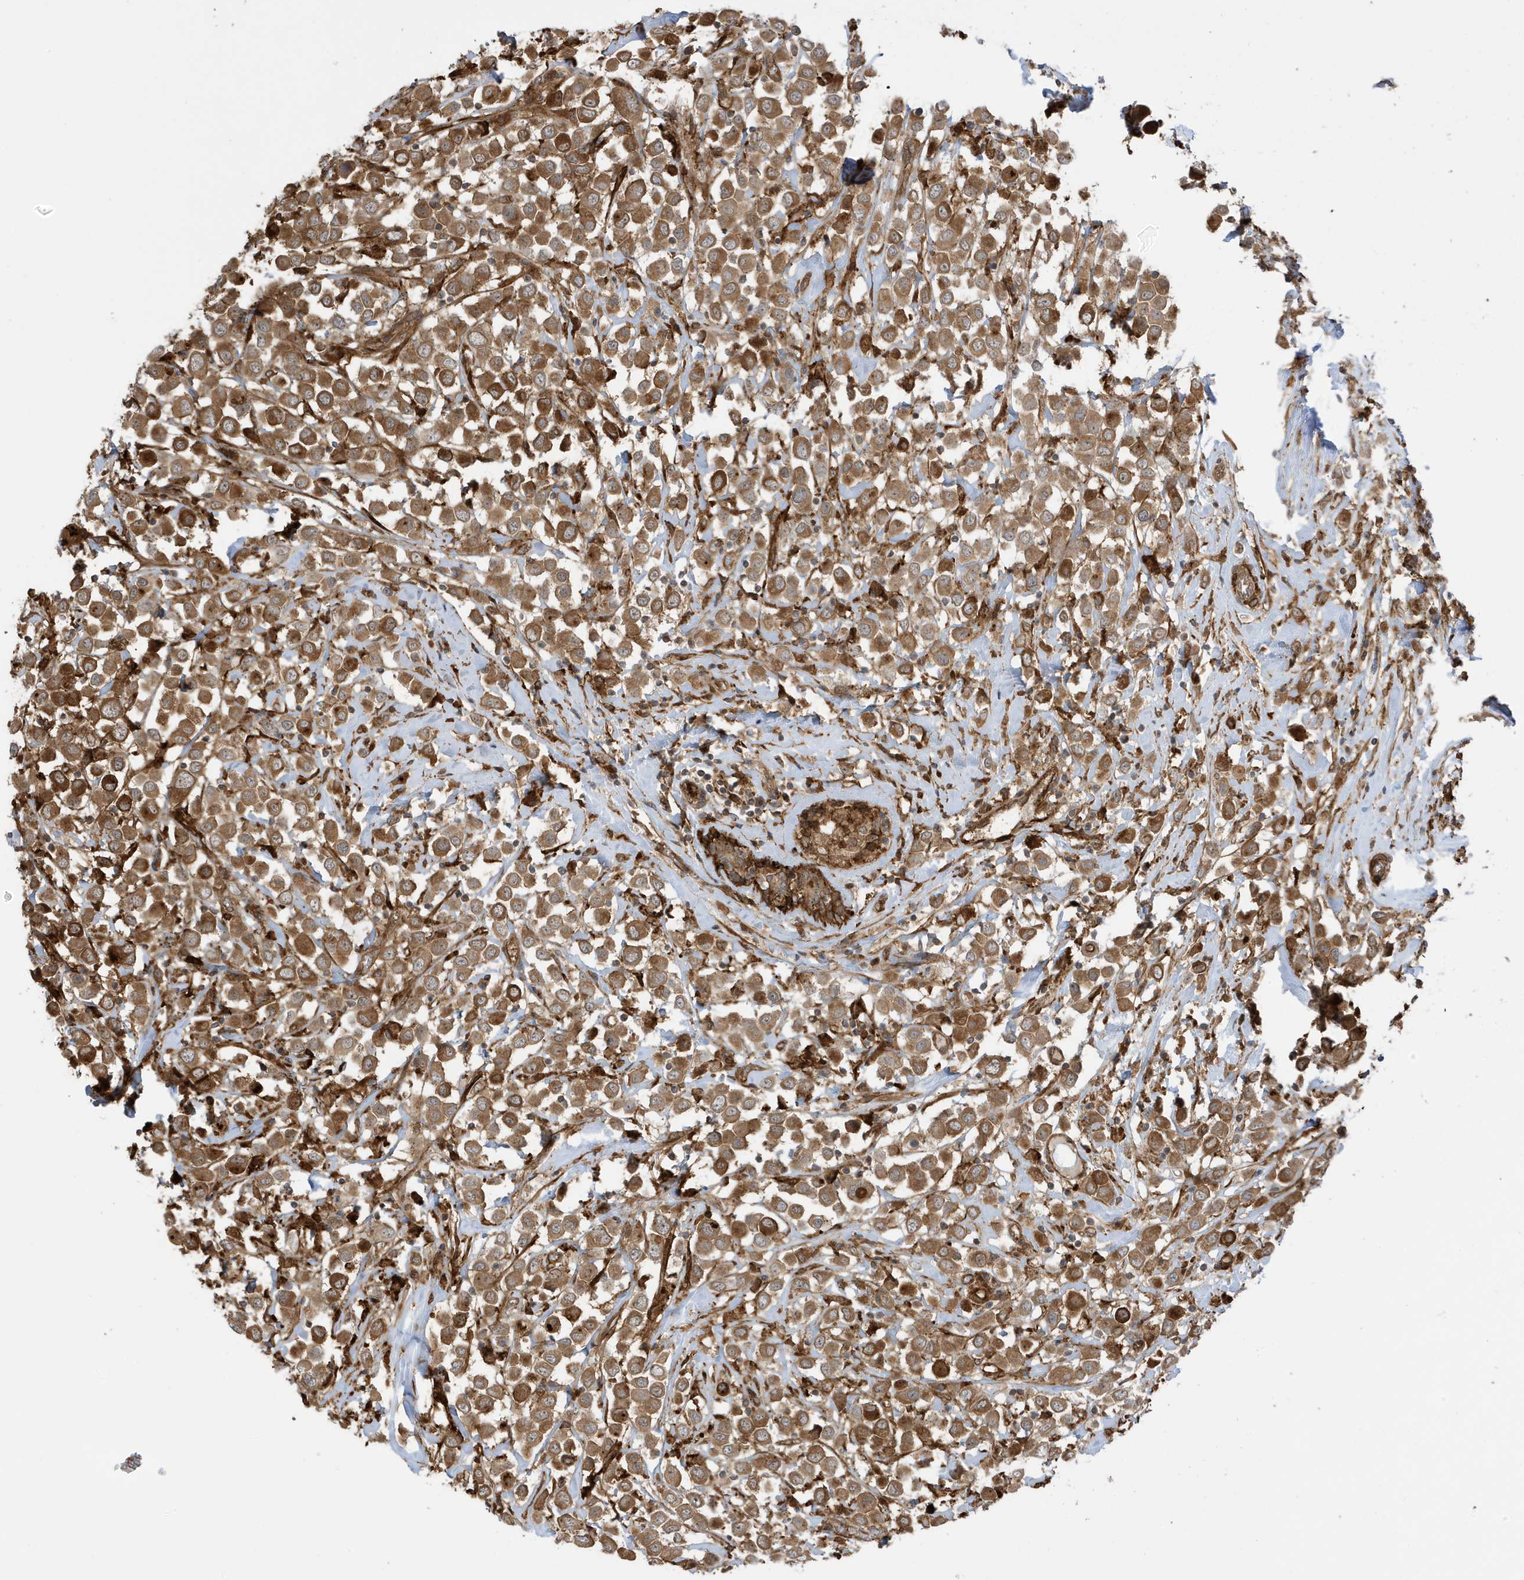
{"staining": {"intensity": "moderate", "quantity": ">75%", "location": "cytoplasmic/membranous"}, "tissue": "breast cancer", "cell_type": "Tumor cells", "image_type": "cancer", "snomed": [{"axis": "morphology", "description": "Duct carcinoma"}, {"axis": "topography", "description": "Breast"}], "caption": "Immunohistochemistry (IHC) histopathology image of neoplastic tissue: breast cancer (invasive ductal carcinoma) stained using IHC displays medium levels of moderate protein expression localized specifically in the cytoplasmic/membranous of tumor cells, appearing as a cytoplasmic/membranous brown color.", "gene": "CDC42EP3", "patient": {"sex": "female", "age": 61}}